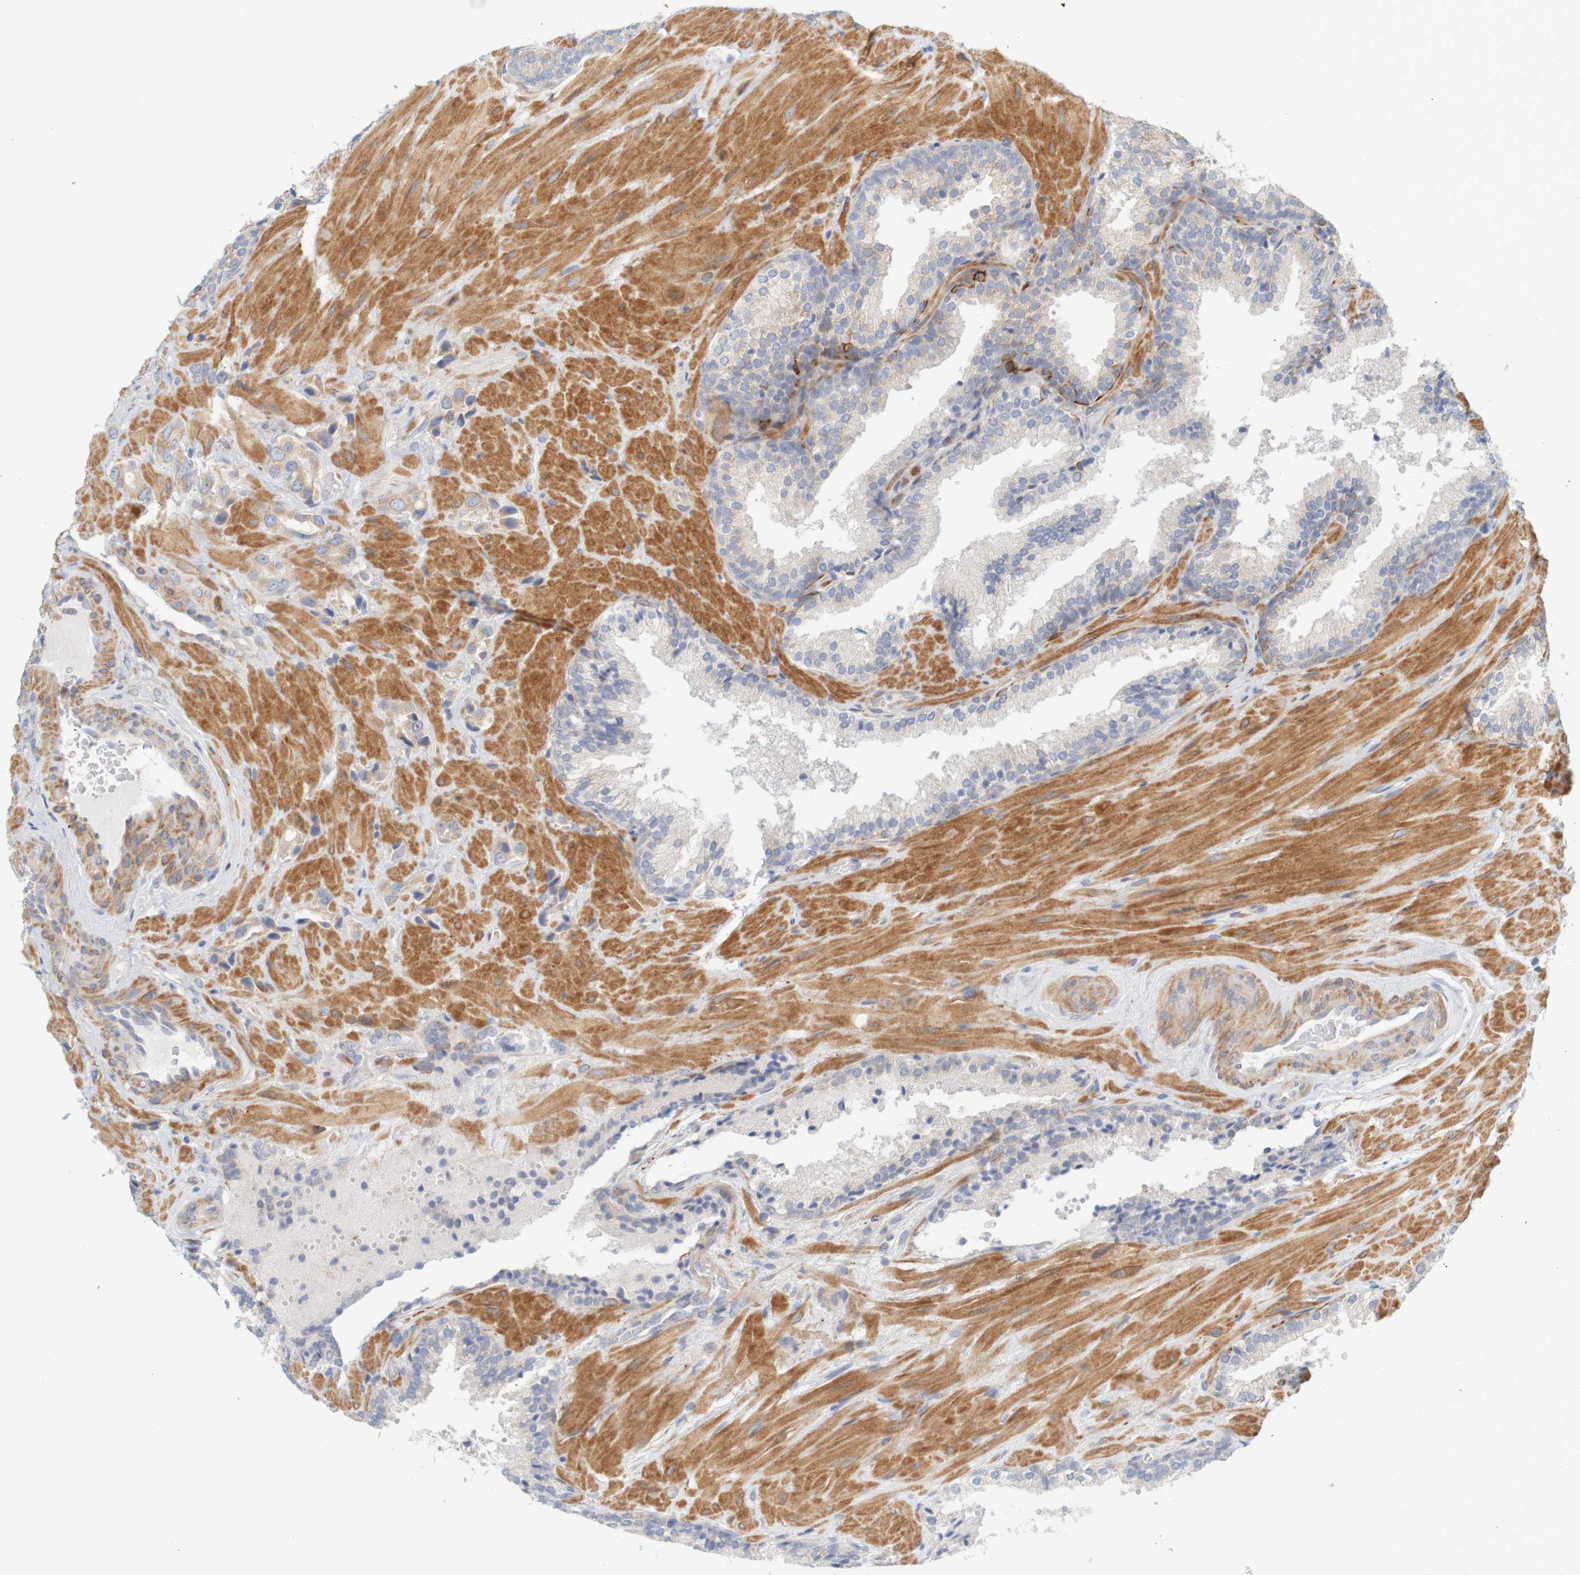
{"staining": {"intensity": "weak", "quantity": ">75%", "location": "cytoplasmic/membranous"}, "tissue": "prostate cancer", "cell_type": "Tumor cells", "image_type": "cancer", "snomed": [{"axis": "morphology", "description": "Adenocarcinoma, High grade"}, {"axis": "topography", "description": "Prostate"}], "caption": "This is a histology image of immunohistochemistry staining of prostate cancer, which shows weak staining in the cytoplasmic/membranous of tumor cells.", "gene": "KRT23", "patient": {"sex": "male", "age": 64}}